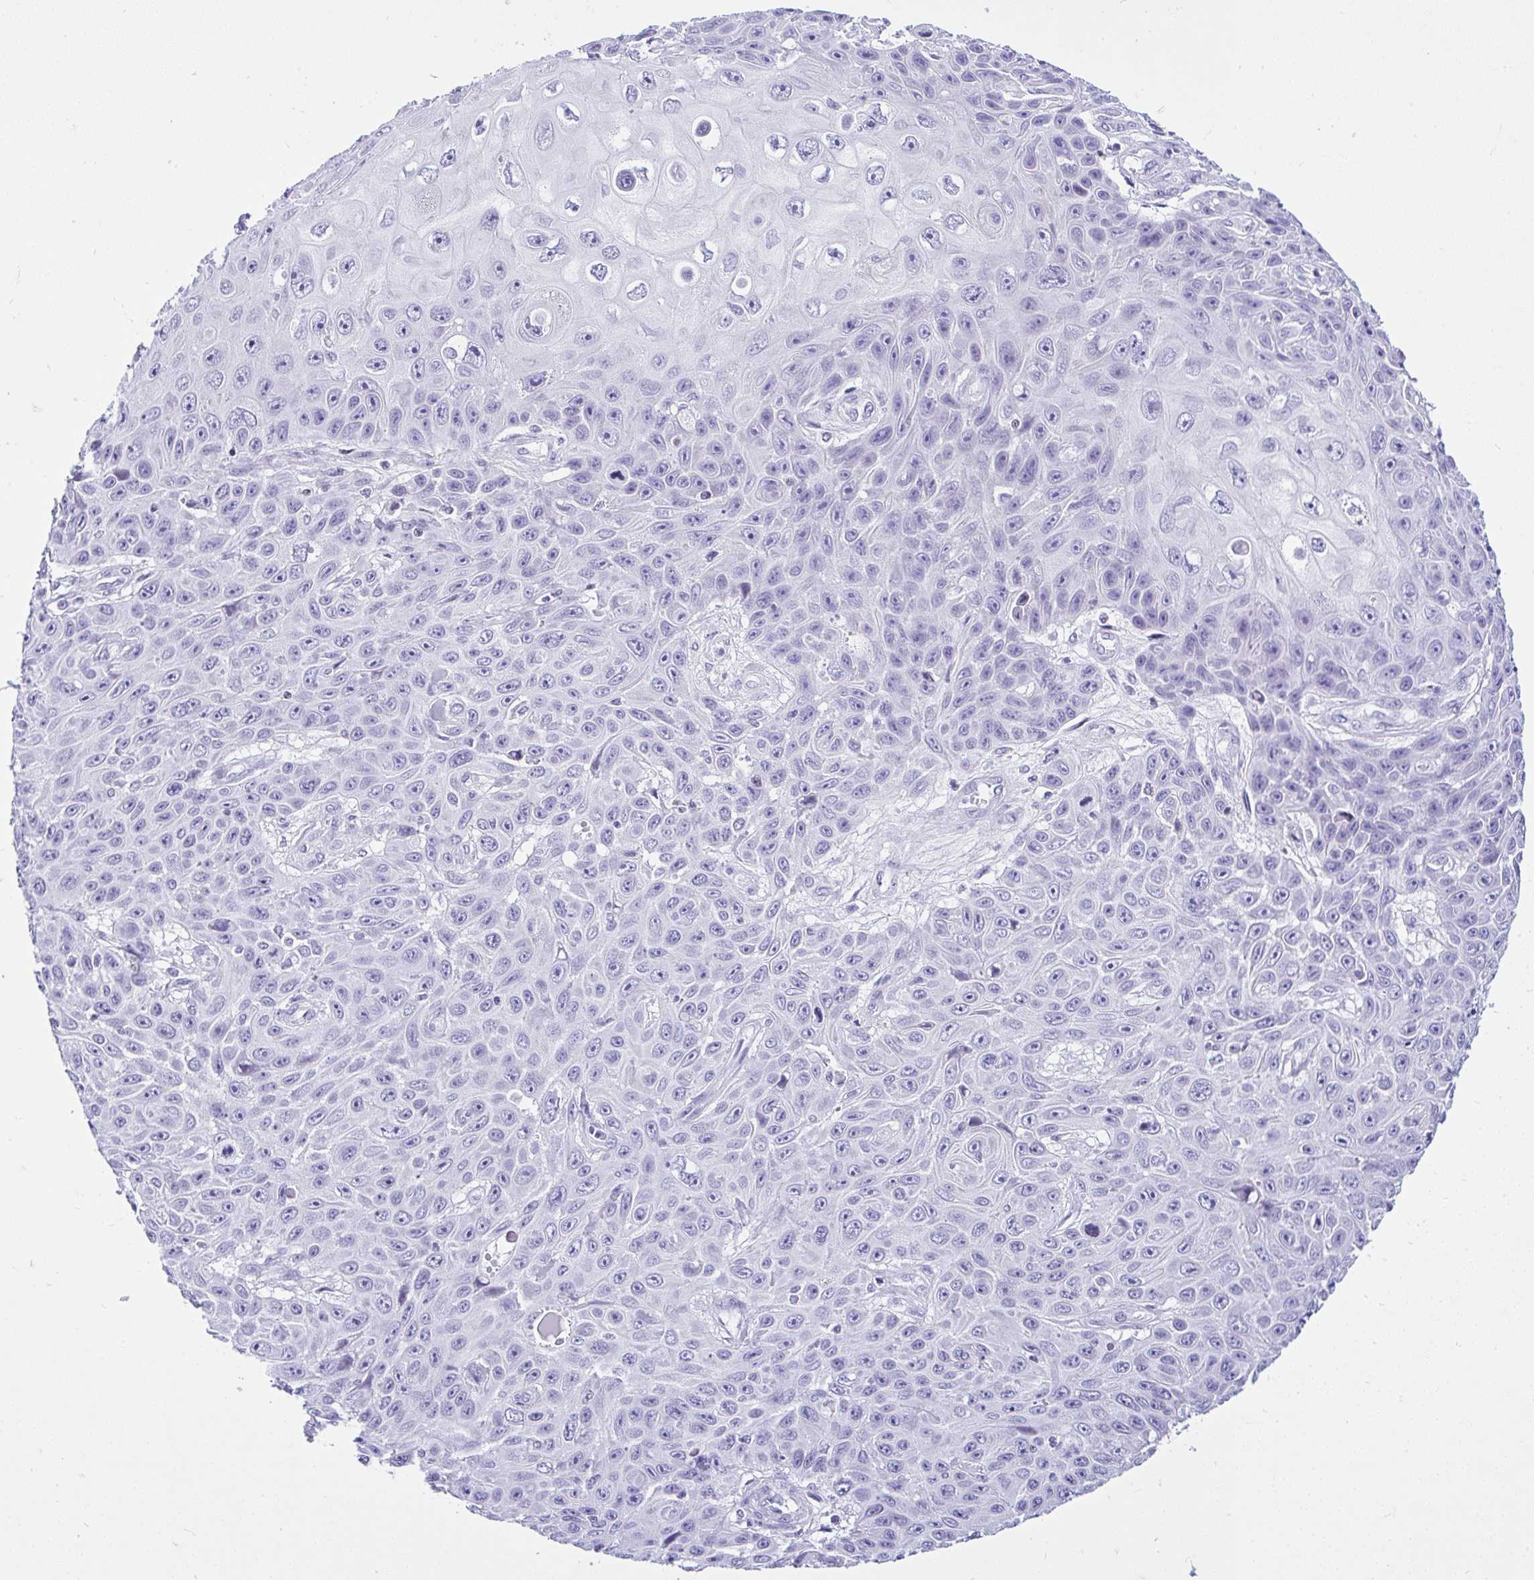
{"staining": {"intensity": "negative", "quantity": "none", "location": "none"}, "tissue": "skin cancer", "cell_type": "Tumor cells", "image_type": "cancer", "snomed": [{"axis": "morphology", "description": "Squamous cell carcinoma, NOS"}, {"axis": "topography", "description": "Skin"}], "caption": "Tumor cells are negative for protein expression in human squamous cell carcinoma (skin). (Brightfield microscopy of DAB IHC at high magnification).", "gene": "KRT27", "patient": {"sex": "male", "age": 82}}